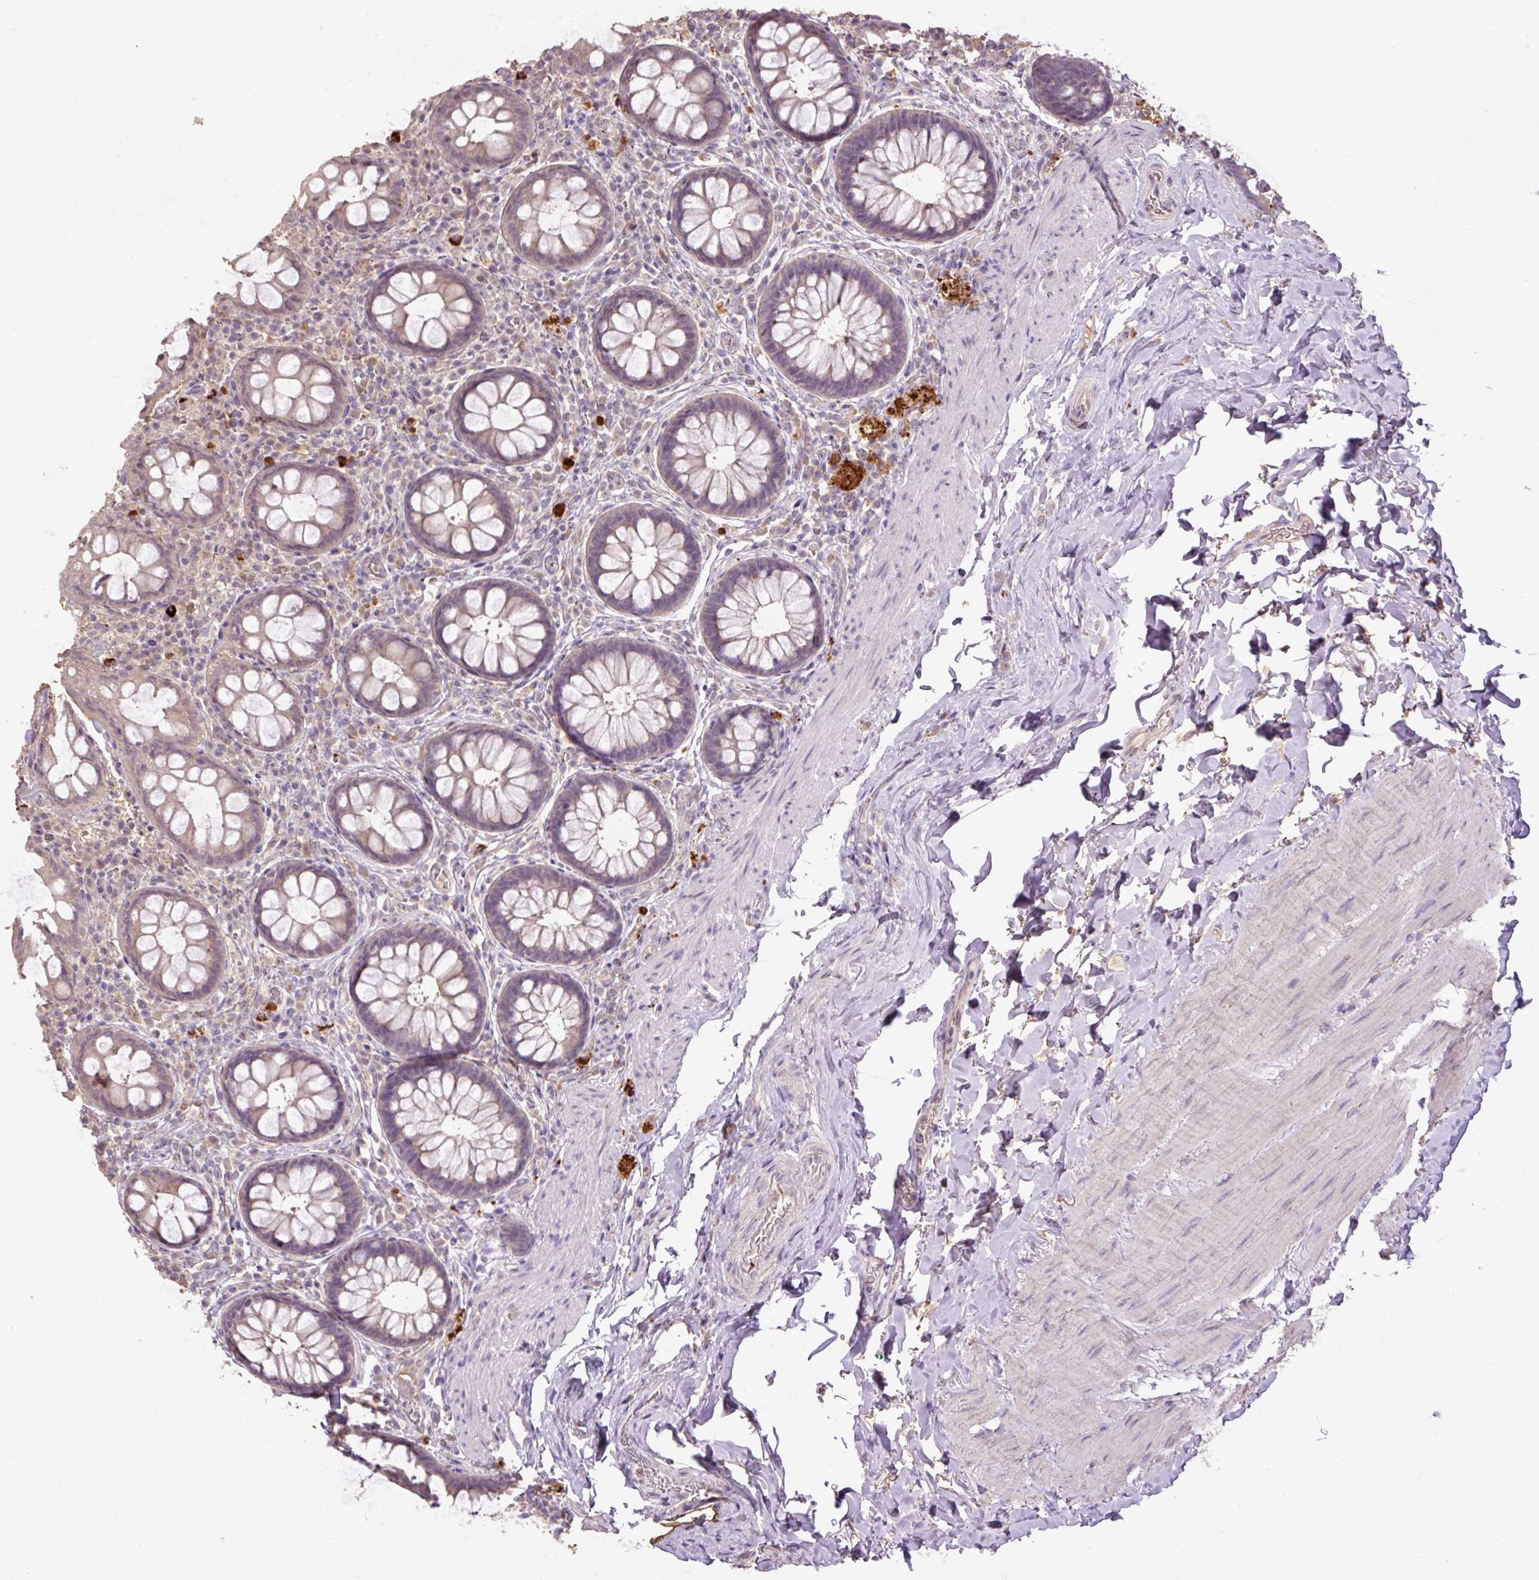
{"staining": {"intensity": "weak", "quantity": "25%-75%", "location": "cytoplasmic/membranous"}, "tissue": "rectum", "cell_type": "Glandular cells", "image_type": "normal", "snomed": [{"axis": "morphology", "description": "Normal tissue, NOS"}, {"axis": "topography", "description": "Rectum"}], "caption": "The histopathology image displays a brown stain indicating the presence of a protein in the cytoplasmic/membranous of glandular cells in rectum. (IHC, brightfield microscopy, high magnification).", "gene": "LRTM2", "patient": {"sex": "female", "age": 69}}